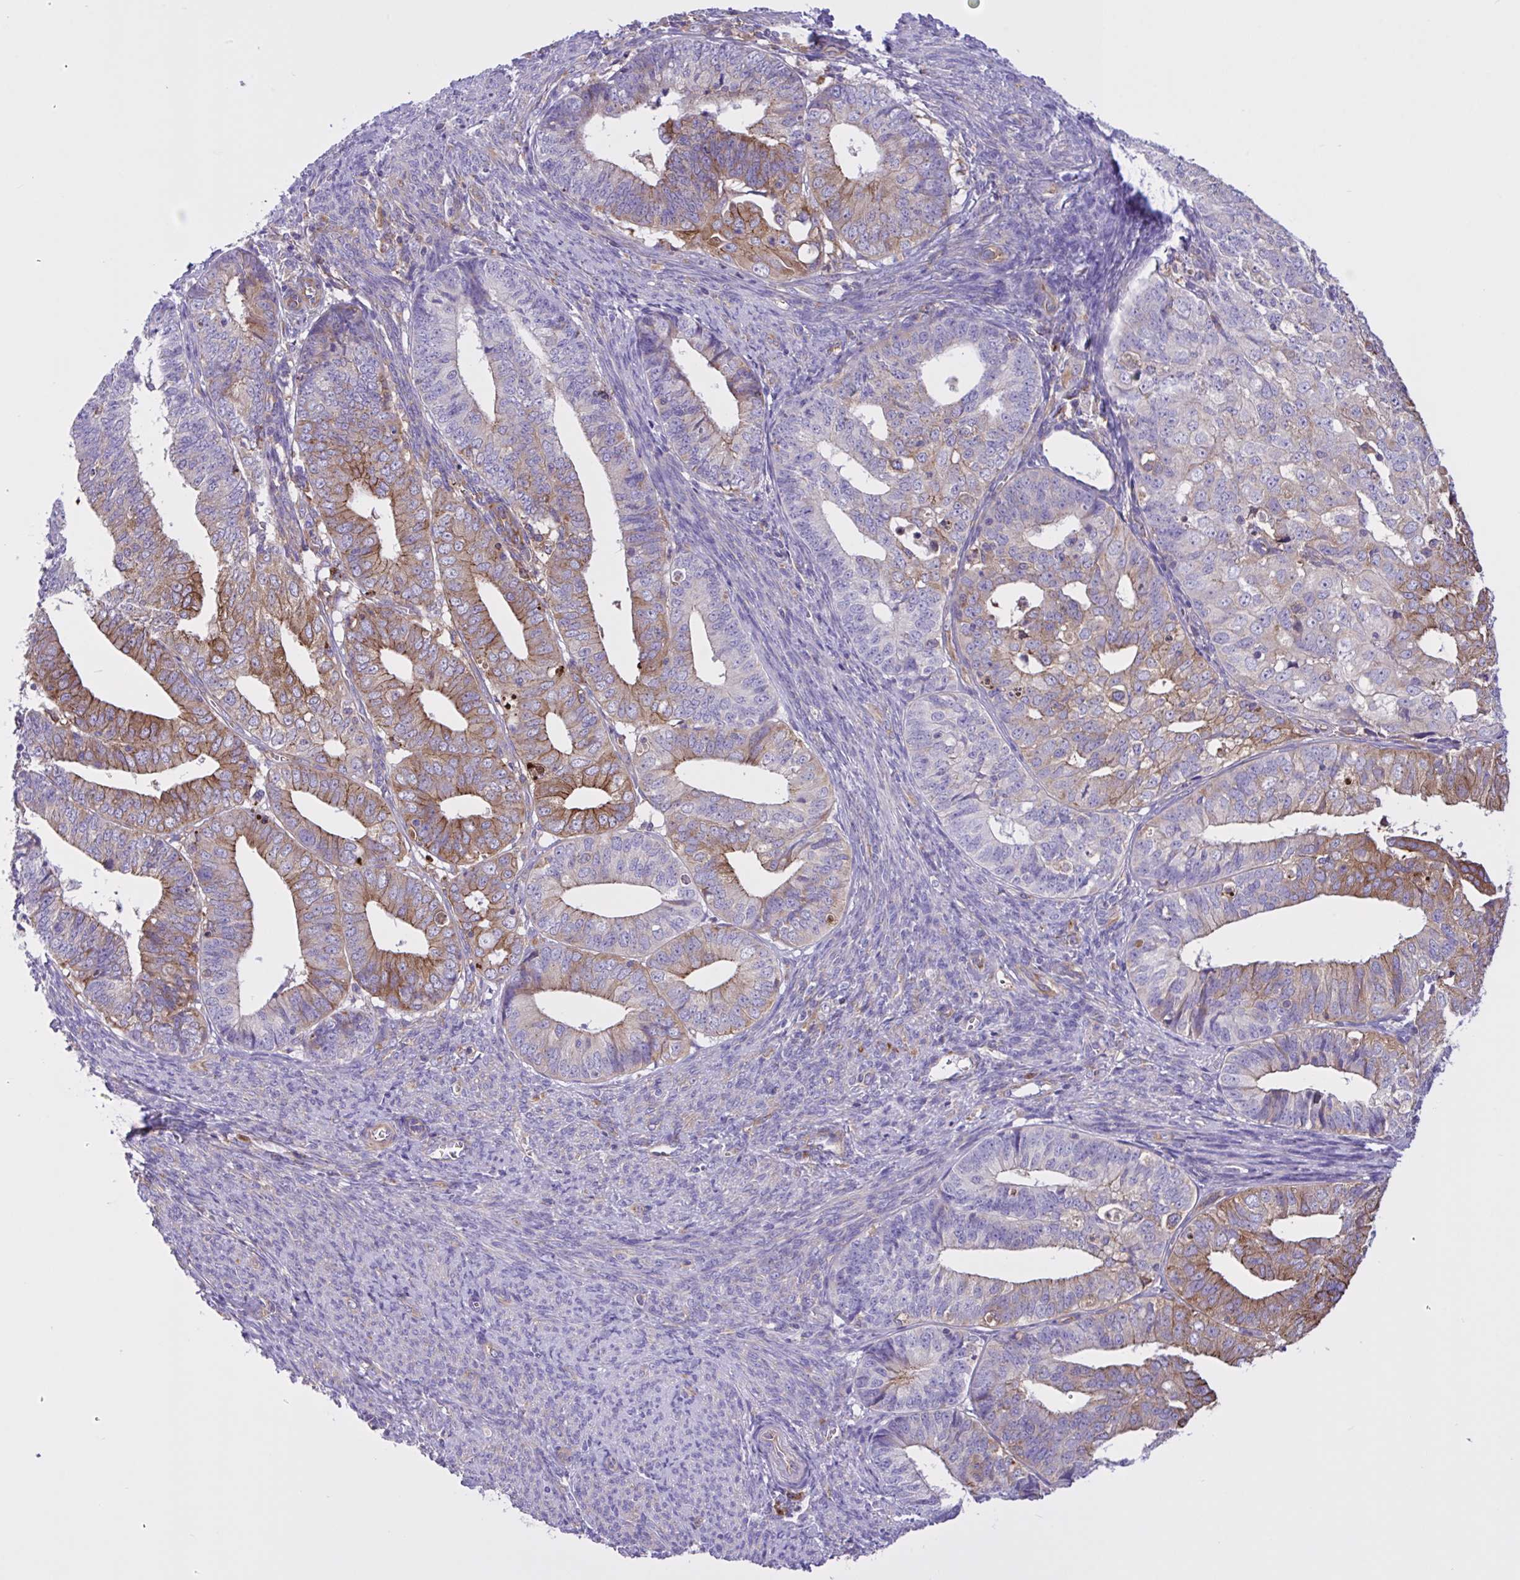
{"staining": {"intensity": "moderate", "quantity": "25%-75%", "location": "cytoplasmic/membranous"}, "tissue": "endometrial cancer", "cell_type": "Tumor cells", "image_type": "cancer", "snomed": [{"axis": "morphology", "description": "Adenocarcinoma, NOS"}, {"axis": "topography", "description": "Endometrium"}], "caption": "Endometrial adenocarcinoma stained for a protein (brown) shows moderate cytoplasmic/membranous positive staining in approximately 25%-75% of tumor cells.", "gene": "OR51M1", "patient": {"sex": "female", "age": 56}}